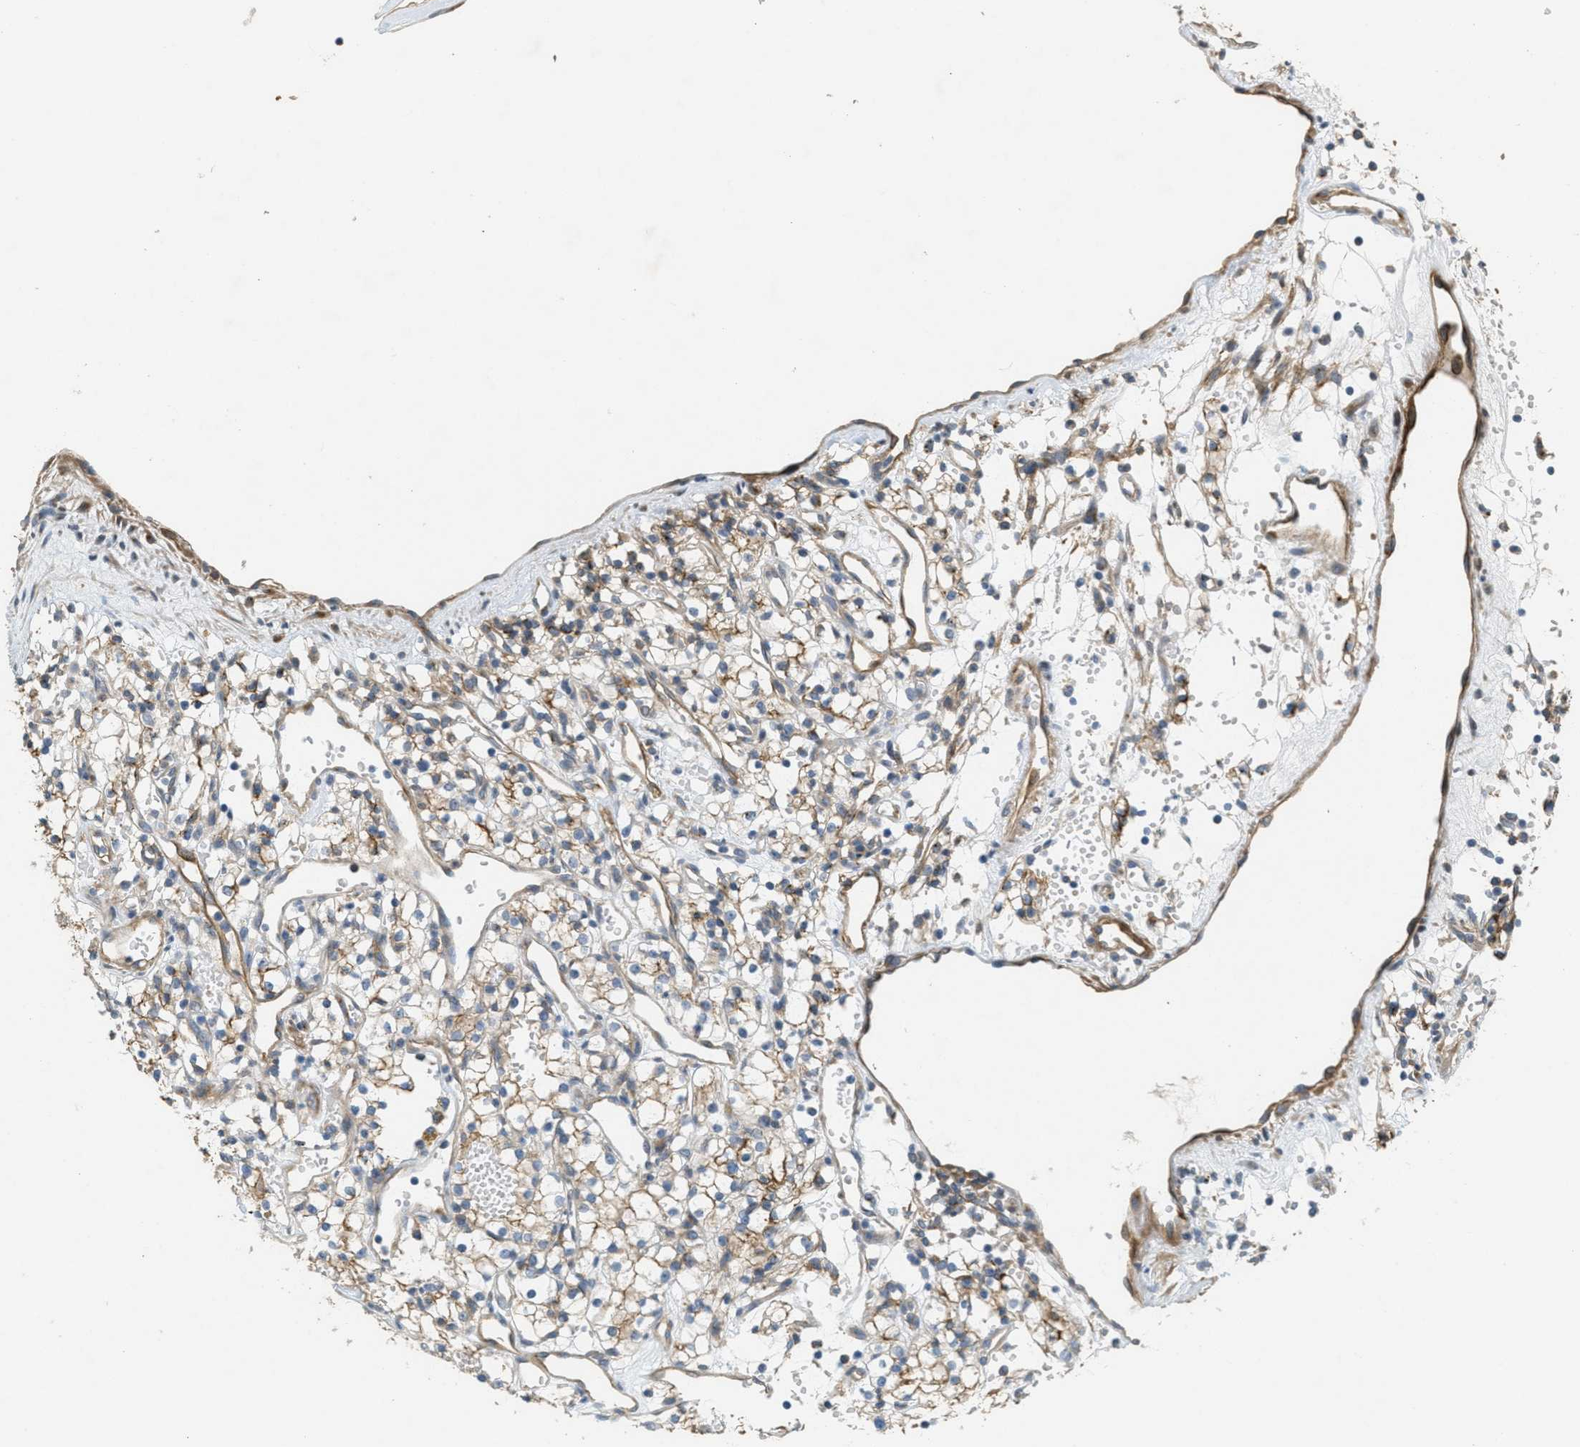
{"staining": {"intensity": "moderate", "quantity": "25%-75%", "location": "cytoplasmic/membranous"}, "tissue": "renal cancer", "cell_type": "Tumor cells", "image_type": "cancer", "snomed": [{"axis": "morphology", "description": "Adenocarcinoma, NOS"}, {"axis": "topography", "description": "Kidney"}], "caption": "Immunohistochemical staining of human renal adenocarcinoma displays medium levels of moderate cytoplasmic/membranous protein staining in about 25%-75% of tumor cells. The staining is performed using DAB (3,3'-diaminobenzidine) brown chromogen to label protein expression. The nuclei are counter-stained blue using hematoxylin.", "gene": "ADCY5", "patient": {"sex": "male", "age": 59}}